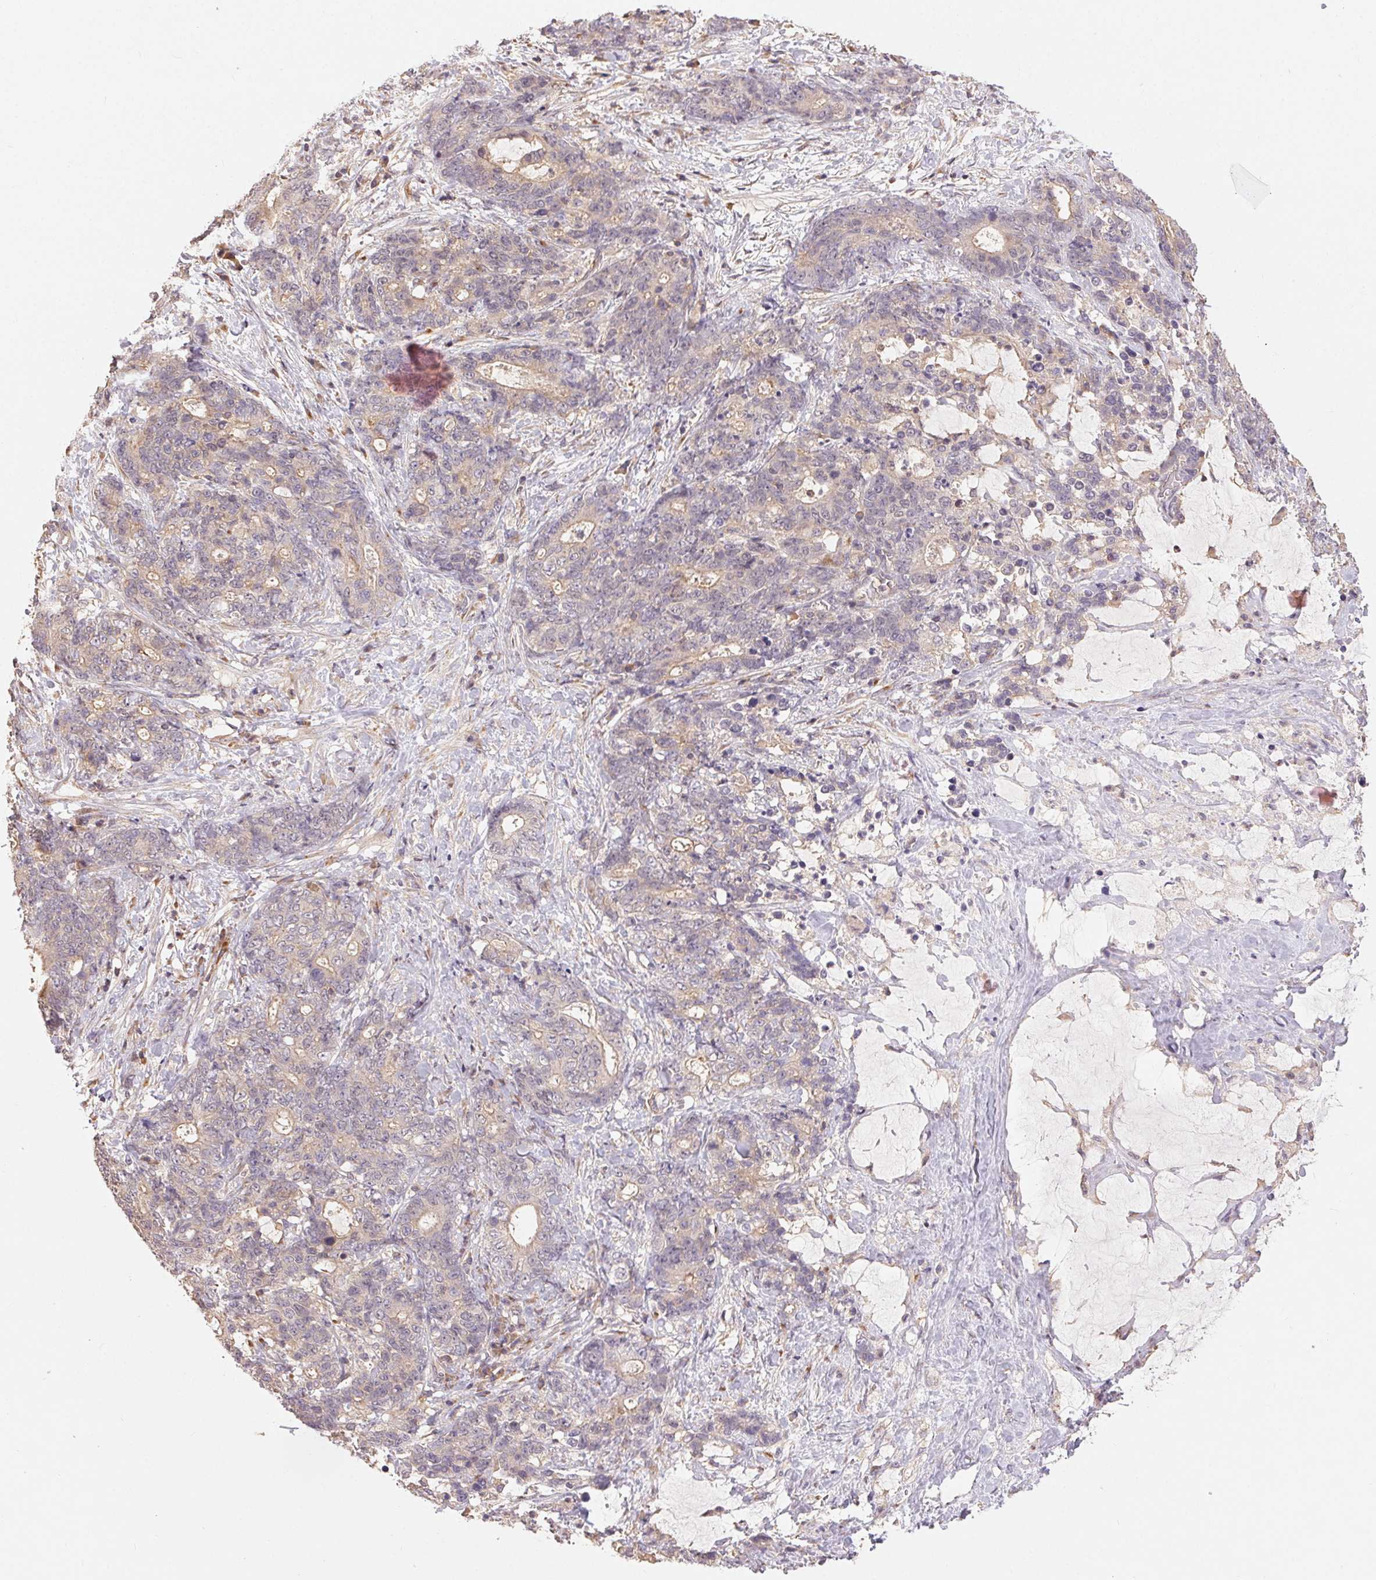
{"staining": {"intensity": "weak", "quantity": "<25%", "location": "cytoplasmic/membranous"}, "tissue": "stomach cancer", "cell_type": "Tumor cells", "image_type": "cancer", "snomed": [{"axis": "morphology", "description": "Normal tissue, NOS"}, {"axis": "morphology", "description": "Adenocarcinoma, NOS"}, {"axis": "topography", "description": "Stomach"}], "caption": "Tumor cells are negative for protein expression in human adenocarcinoma (stomach).", "gene": "MAPKAPK2", "patient": {"sex": "female", "age": 64}}